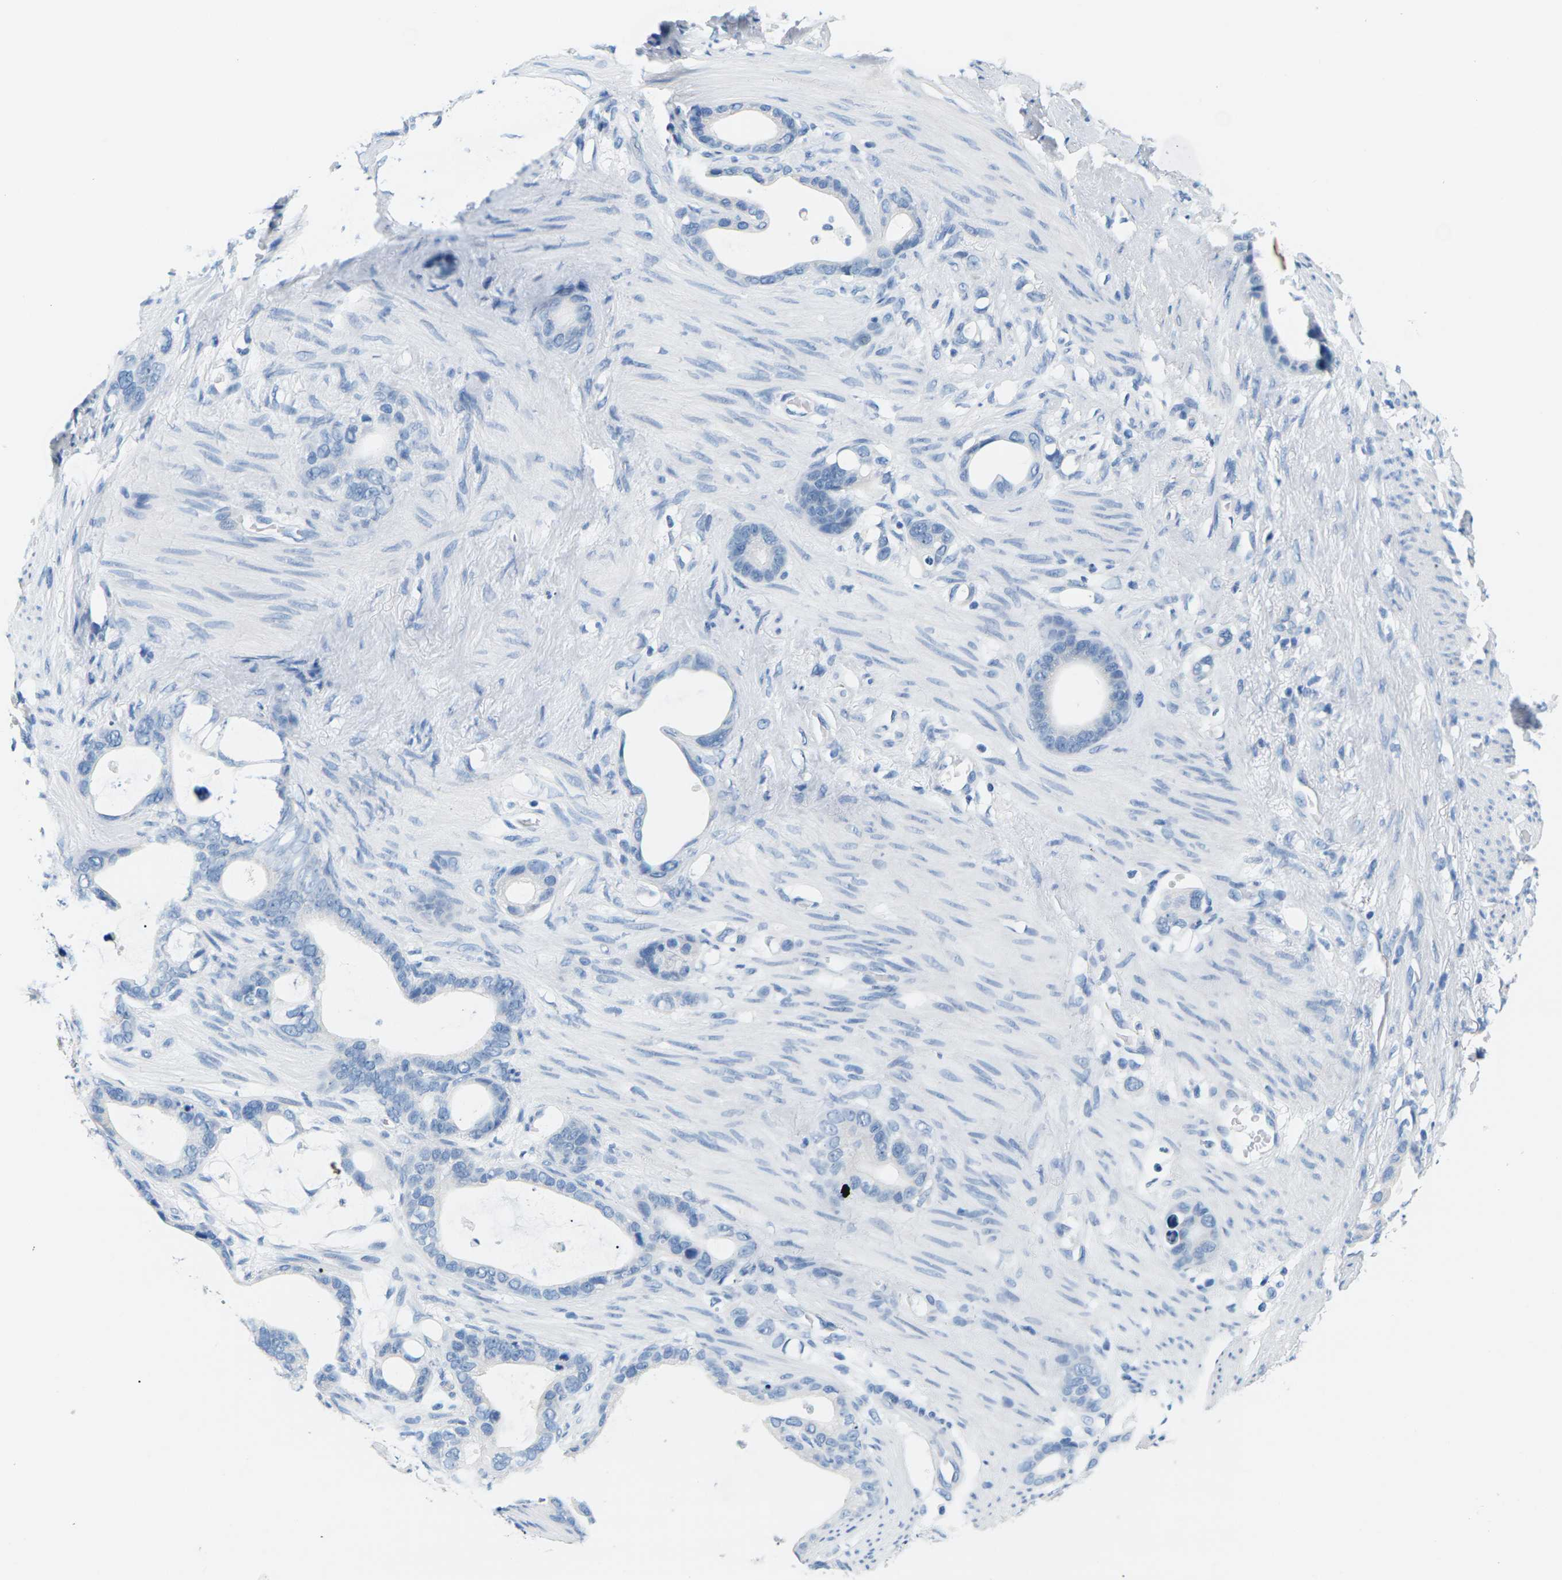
{"staining": {"intensity": "negative", "quantity": "none", "location": "none"}, "tissue": "stomach cancer", "cell_type": "Tumor cells", "image_type": "cancer", "snomed": [{"axis": "morphology", "description": "Adenocarcinoma, NOS"}, {"axis": "topography", "description": "Stomach"}], "caption": "An image of human adenocarcinoma (stomach) is negative for staining in tumor cells.", "gene": "SLC12A1", "patient": {"sex": "female", "age": 75}}